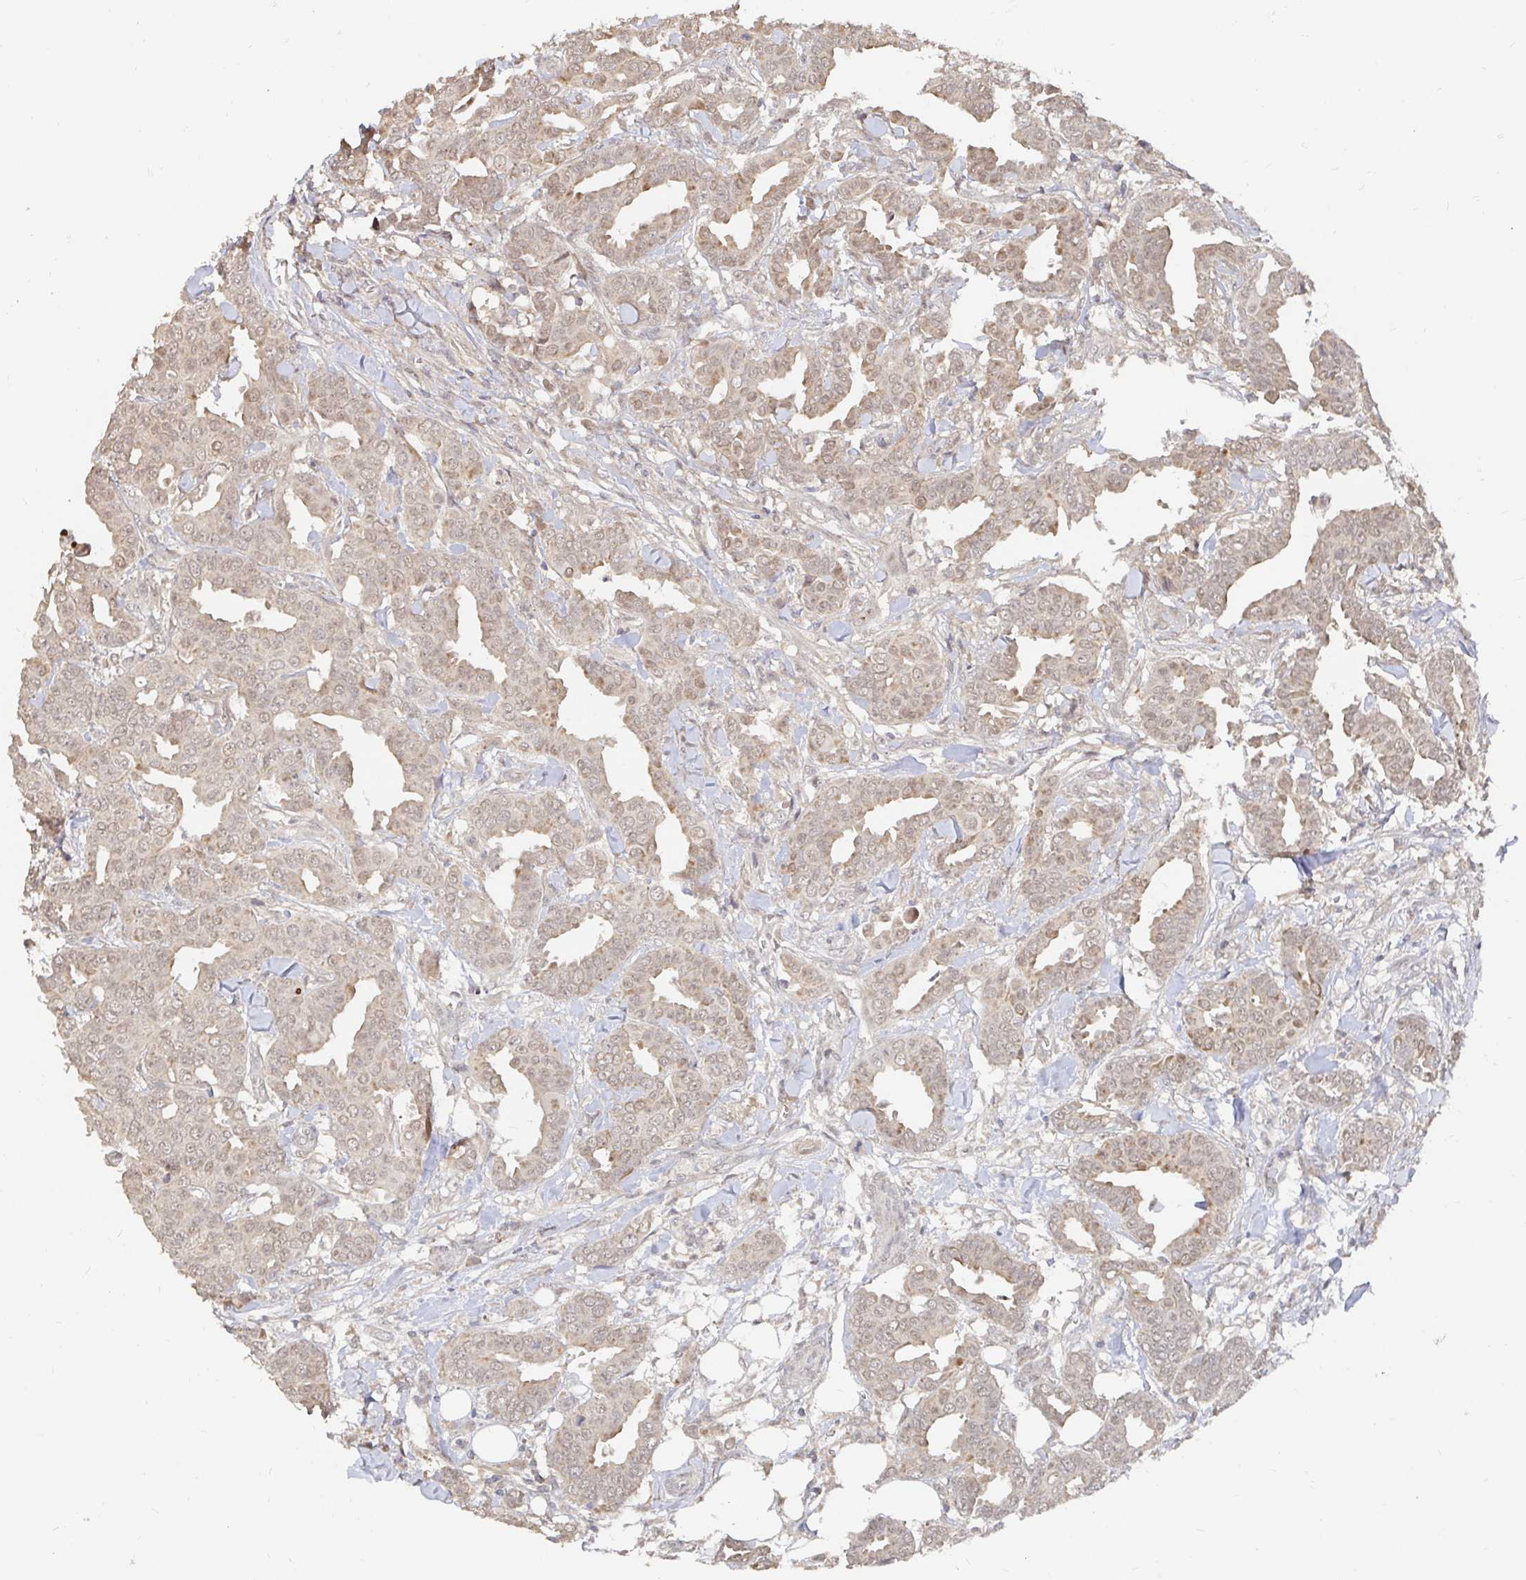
{"staining": {"intensity": "moderate", "quantity": ">75%", "location": "cytoplasmic/membranous,nuclear"}, "tissue": "breast cancer", "cell_type": "Tumor cells", "image_type": "cancer", "snomed": [{"axis": "morphology", "description": "Duct carcinoma"}, {"axis": "topography", "description": "Breast"}], "caption": "Brown immunohistochemical staining in intraductal carcinoma (breast) demonstrates moderate cytoplasmic/membranous and nuclear expression in approximately >75% of tumor cells.", "gene": "LRP5", "patient": {"sex": "female", "age": 45}}